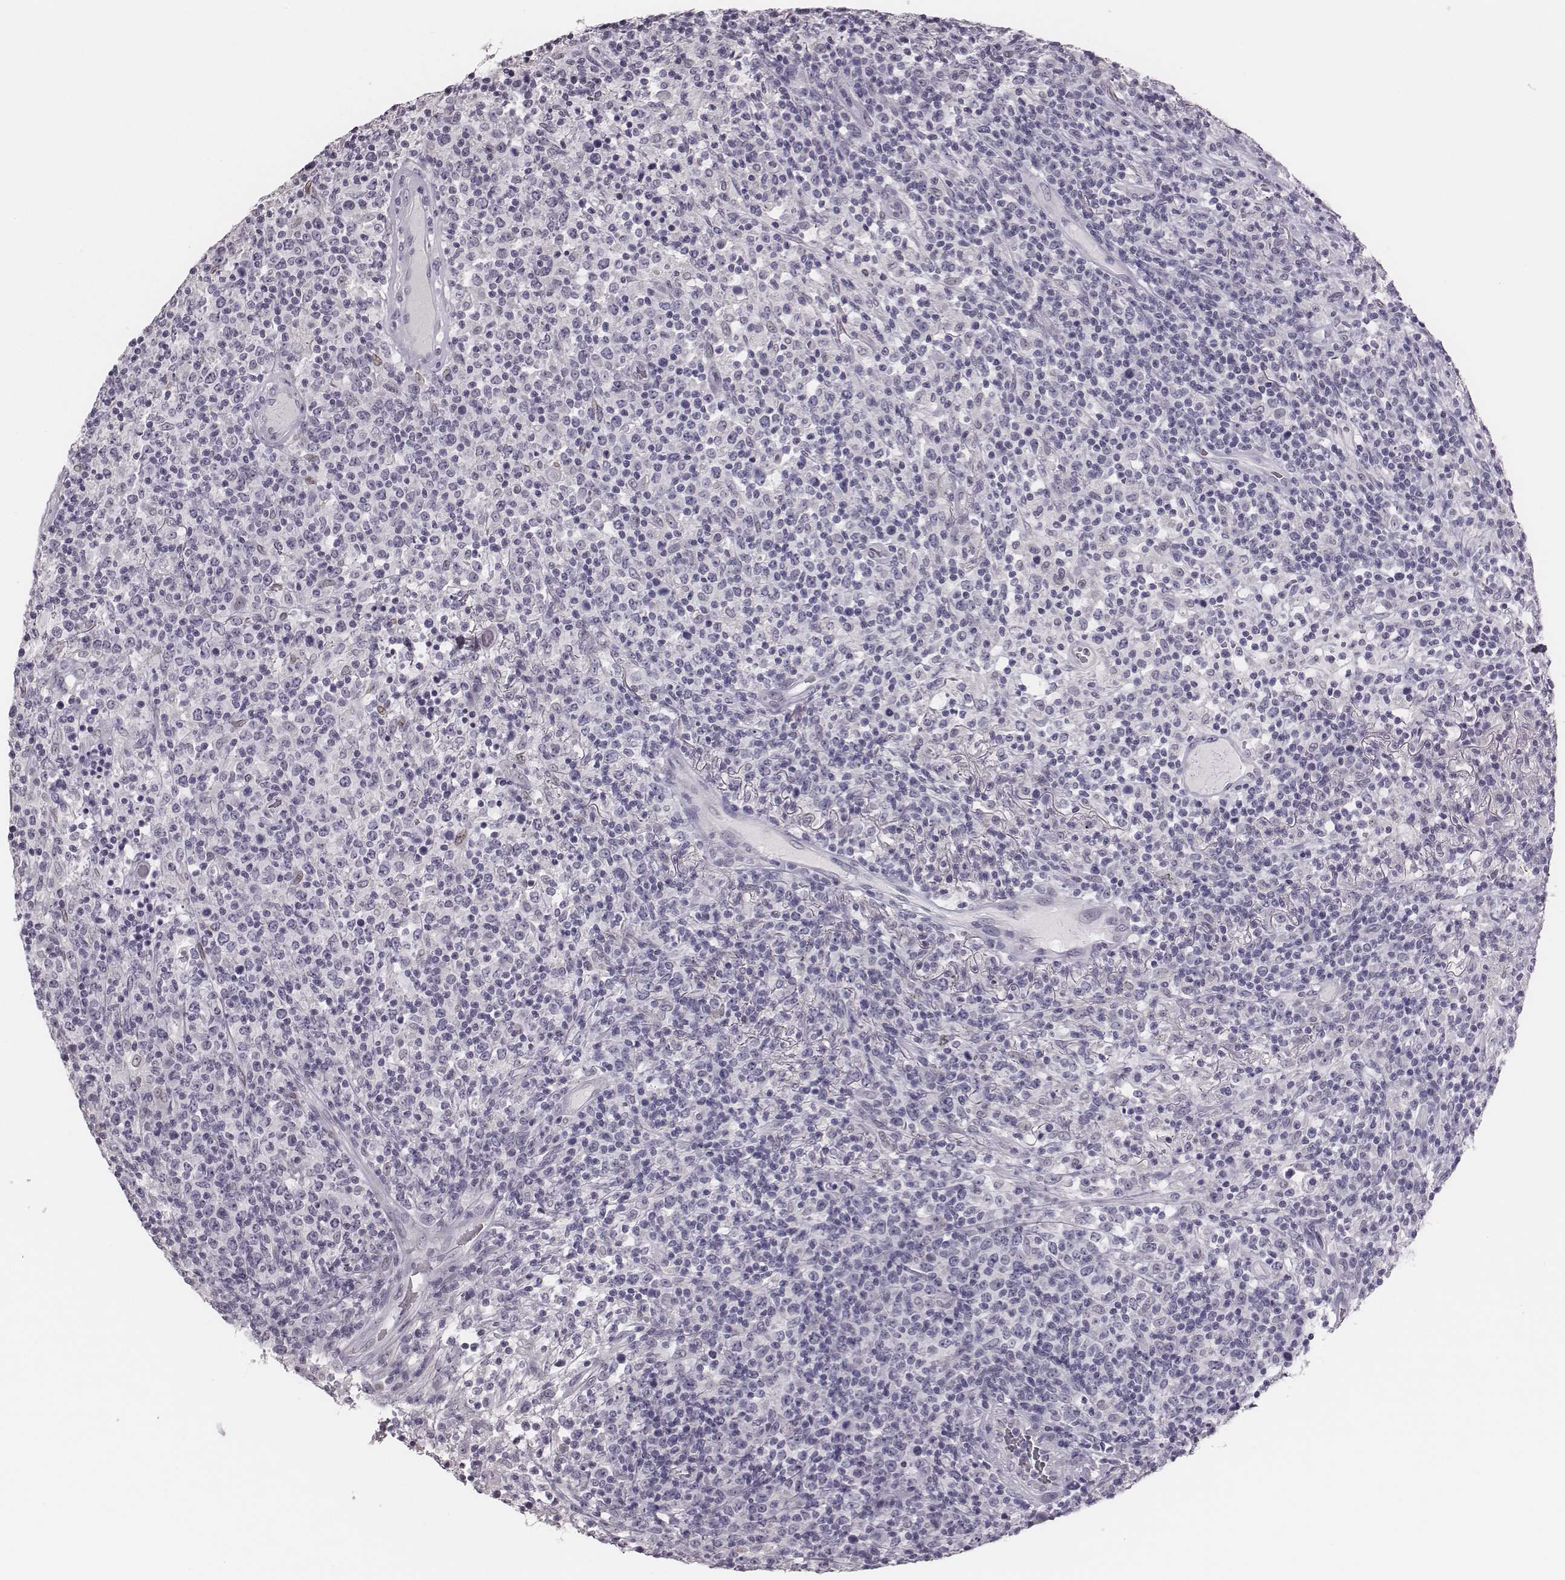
{"staining": {"intensity": "negative", "quantity": "none", "location": "none"}, "tissue": "lymphoma", "cell_type": "Tumor cells", "image_type": "cancer", "snomed": [{"axis": "morphology", "description": "Malignant lymphoma, non-Hodgkin's type, High grade"}, {"axis": "topography", "description": "Lung"}], "caption": "IHC histopathology image of lymphoma stained for a protein (brown), which shows no staining in tumor cells.", "gene": "ADGRF4", "patient": {"sex": "male", "age": 79}}